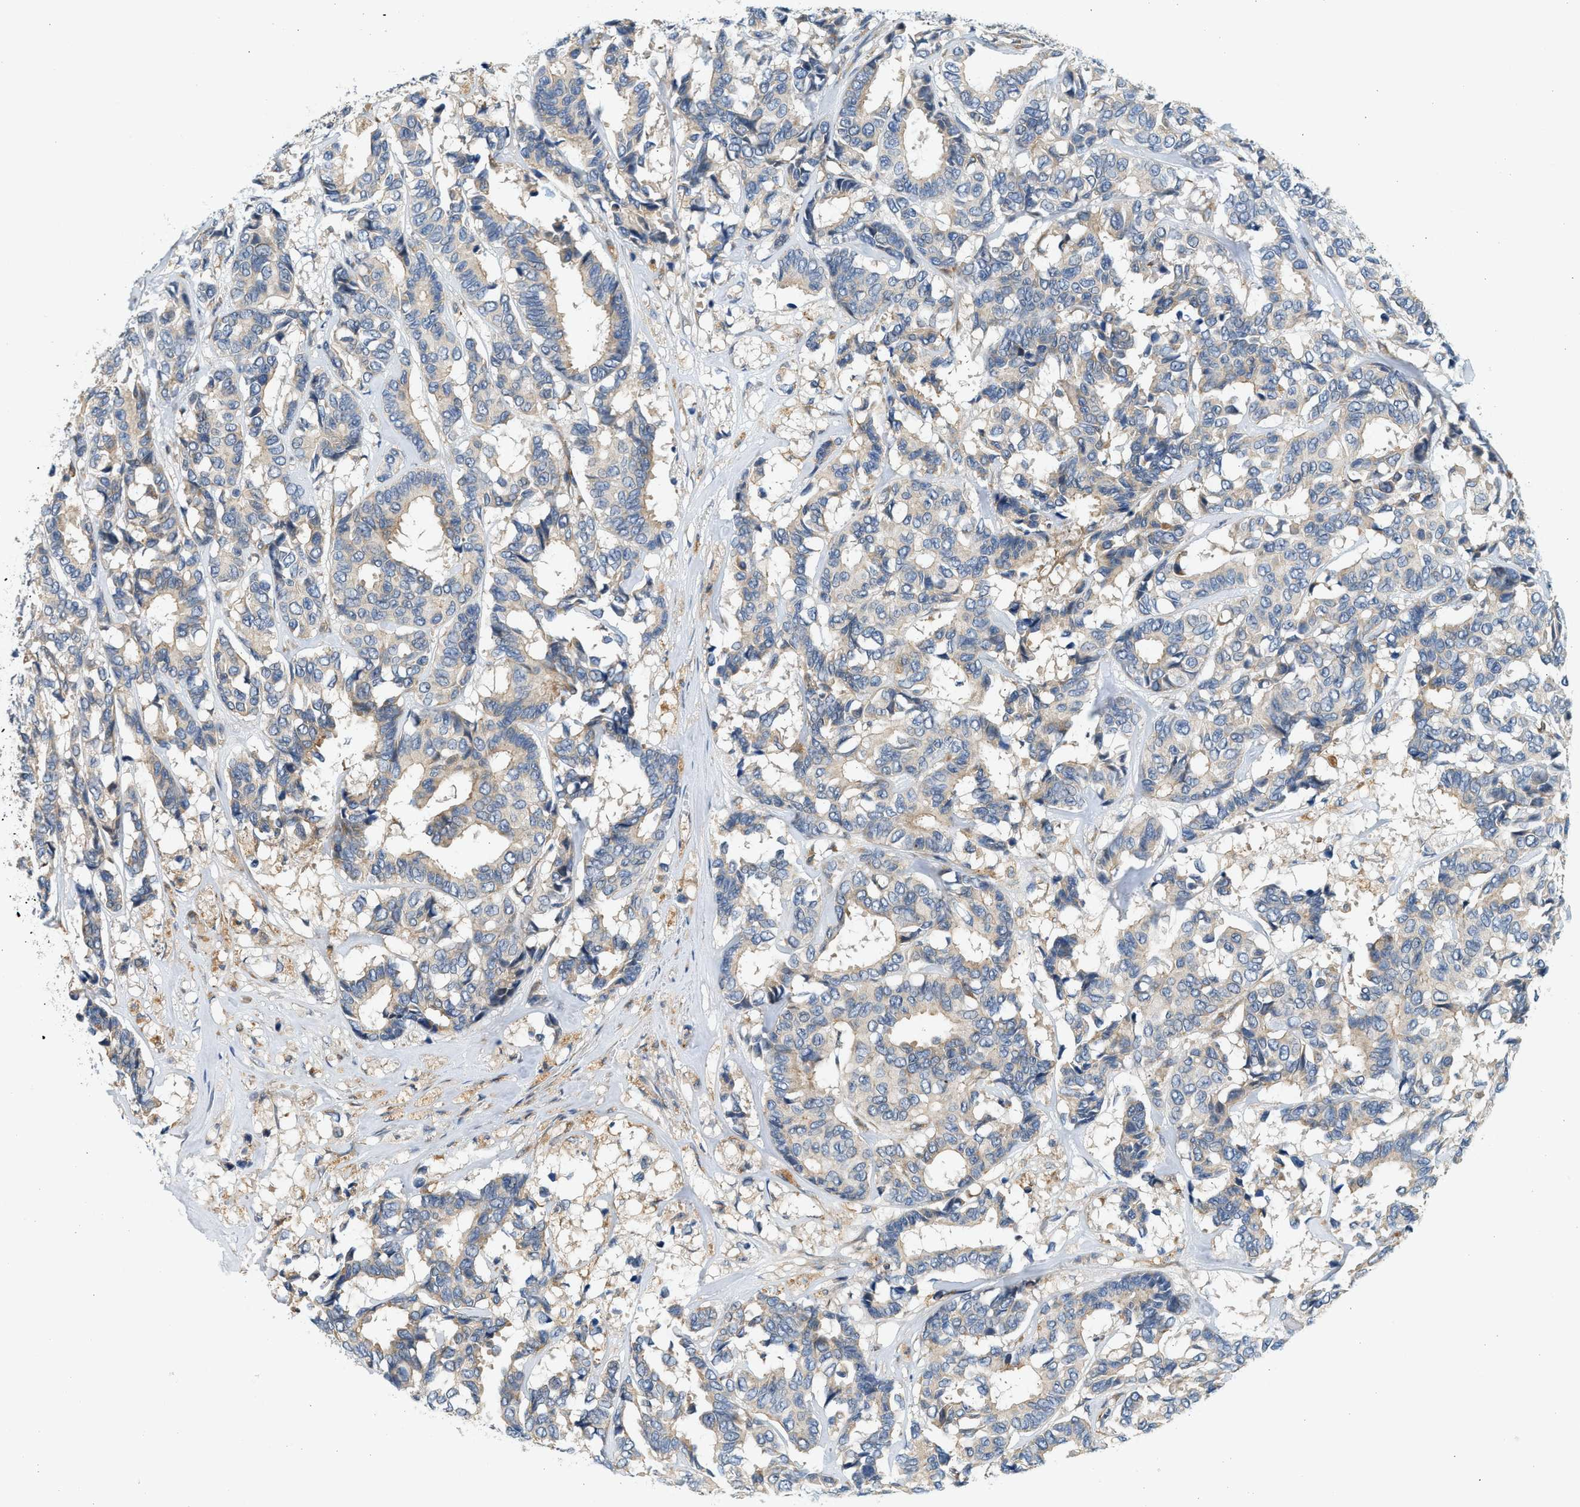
{"staining": {"intensity": "weak", "quantity": "<25%", "location": "cytoplasmic/membranous"}, "tissue": "breast cancer", "cell_type": "Tumor cells", "image_type": "cancer", "snomed": [{"axis": "morphology", "description": "Duct carcinoma"}, {"axis": "topography", "description": "Breast"}], "caption": "An image of breast cancer (intraductal carcinoma) stained for a protein reveals no brown staining in tumor cells.", "gene": "KDELR2", "patient": {"sex": "female", "age": 87}}